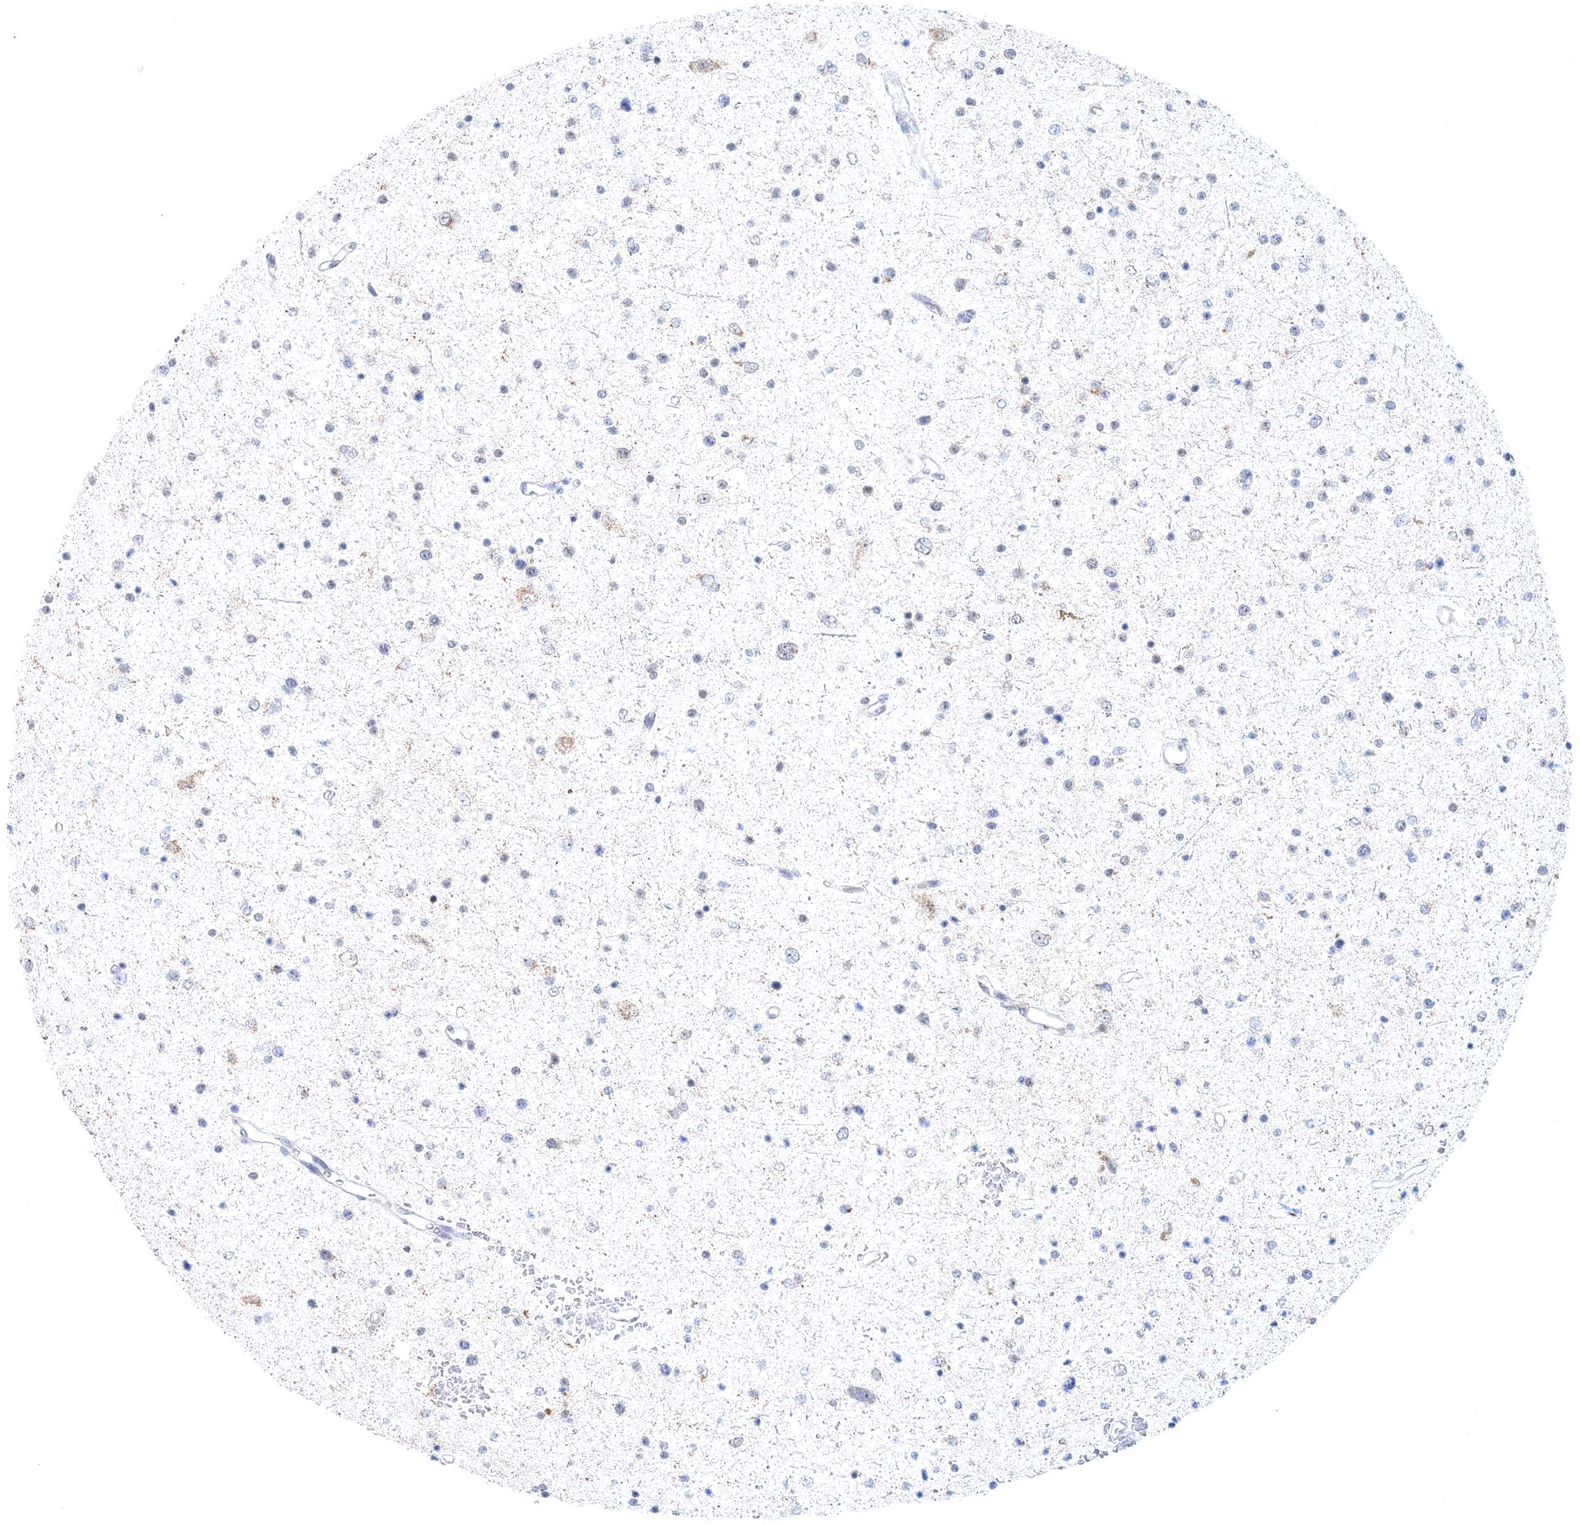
{"staining": {"intensity": "negative", "quantity": "none", "location": "none"}, "tissue": "glioma", "cell_type": "Tumor cells", "image_type": "cancer", "snomed": [{"axis": "morphology", "description": "Glioma, malignant, Low grade"}, {"axis": "topography", "description": "Cerebral cortex"}], "caption": "Tumor cells show no significant protein expression in malignant glioma (low-grade).", "gene": "RNF150", "patient": {"sex": "female", "age": 39}}